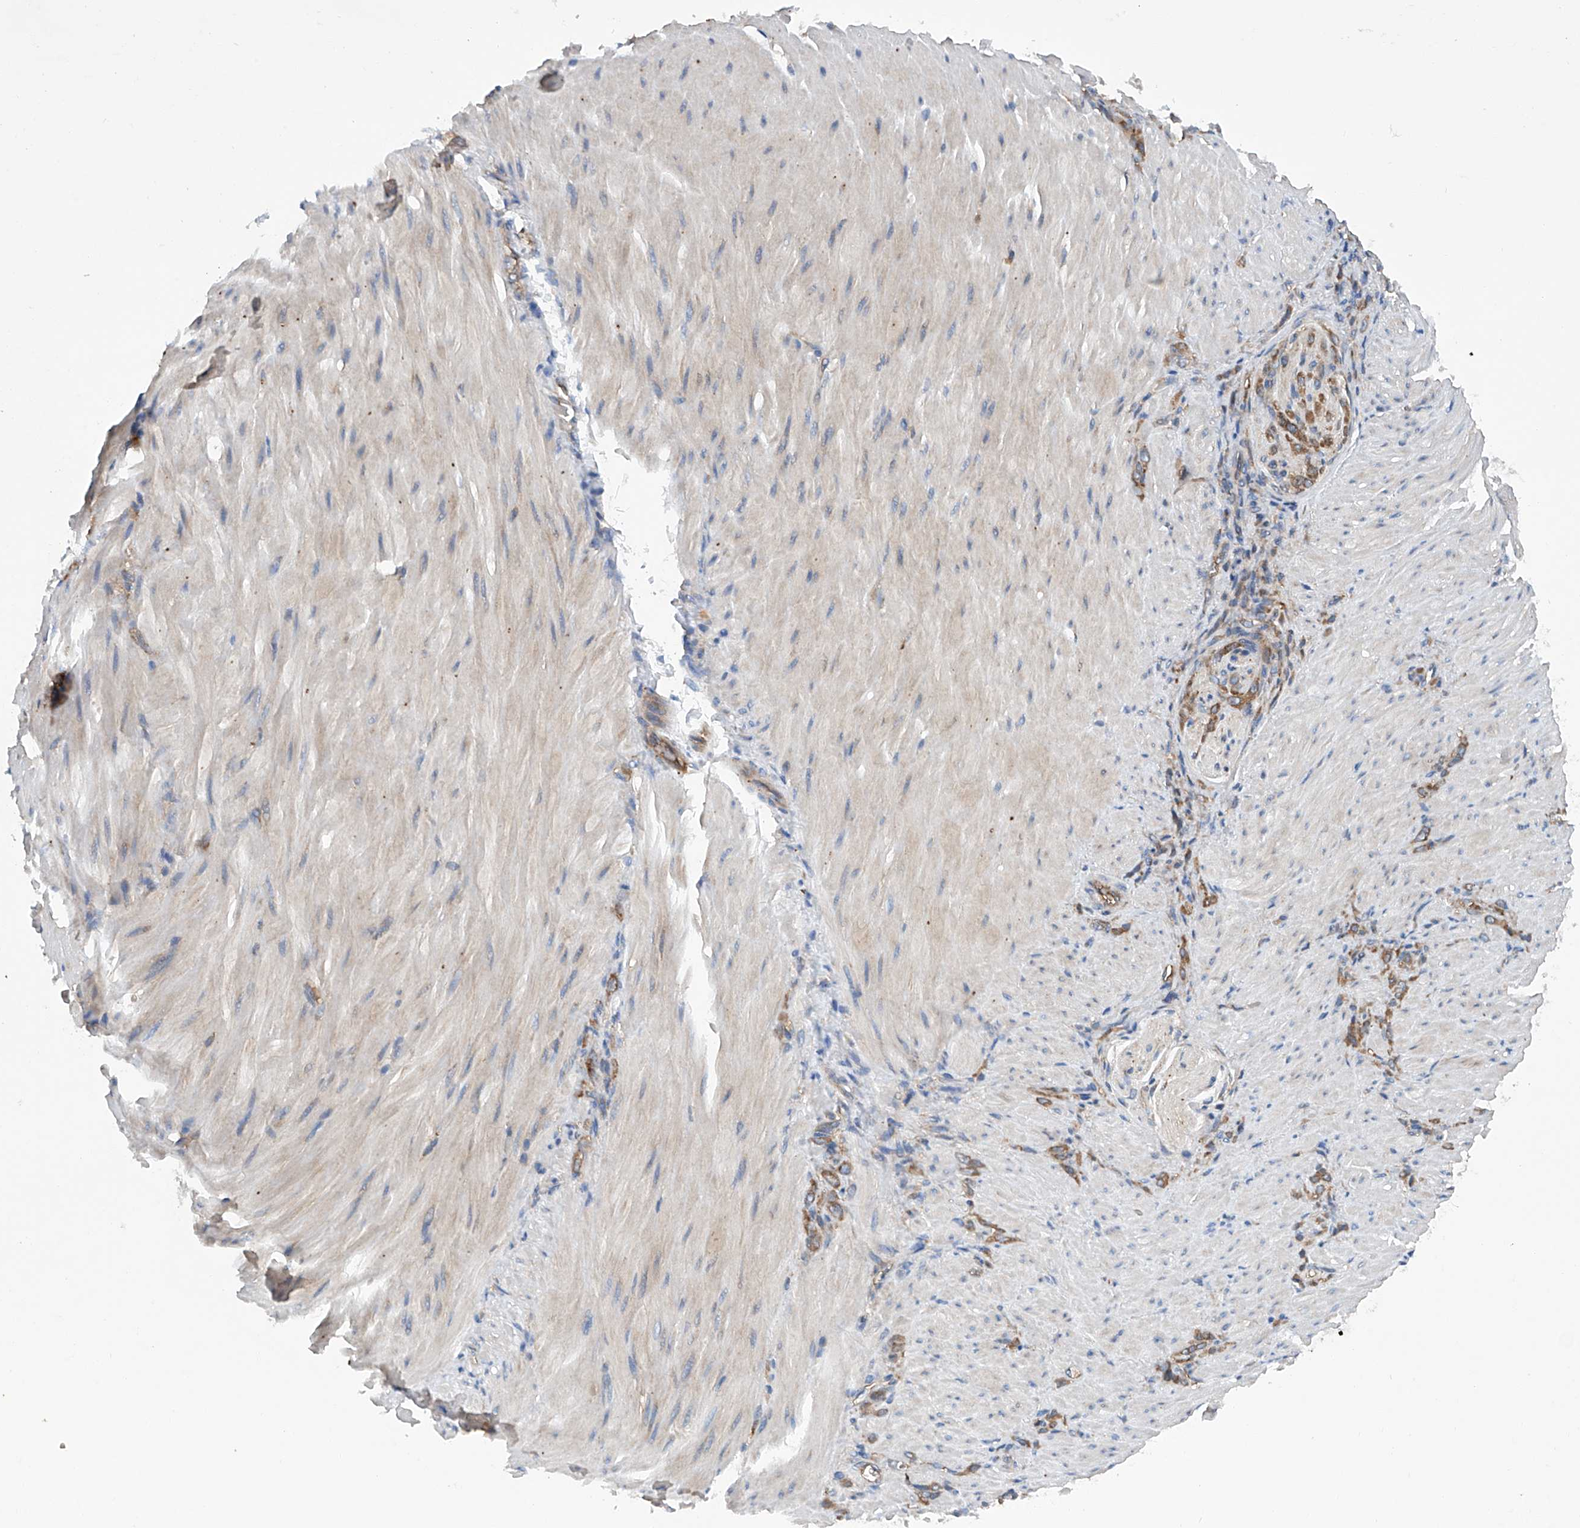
{"staining": {"intensity": "moderate", "quantity": ">75%", "location": "cytoplasmic/membranous"}, "tissue": "stomach cancer", "cell_type": "Tumor cells", "image_type": "cancer", "snomed": [{"axis": "morphology", "description": "Normal tissue, NOS"}, {"axis": "morphology", "description": "Adenocarcinoma, NOS"}, {"axis": "topography", "description": "Stomach"}], "caption": "This histopathology image reveals stomach cancer stained with immunohistochemistry to label a protein in brown. The cytoplasmic/membranous of tumor cells show moderate positivity for the protein. Nuclei are counter-stained blue.", "gene": "ASCC3", "patient": {"sex": "male", "age": 82}}